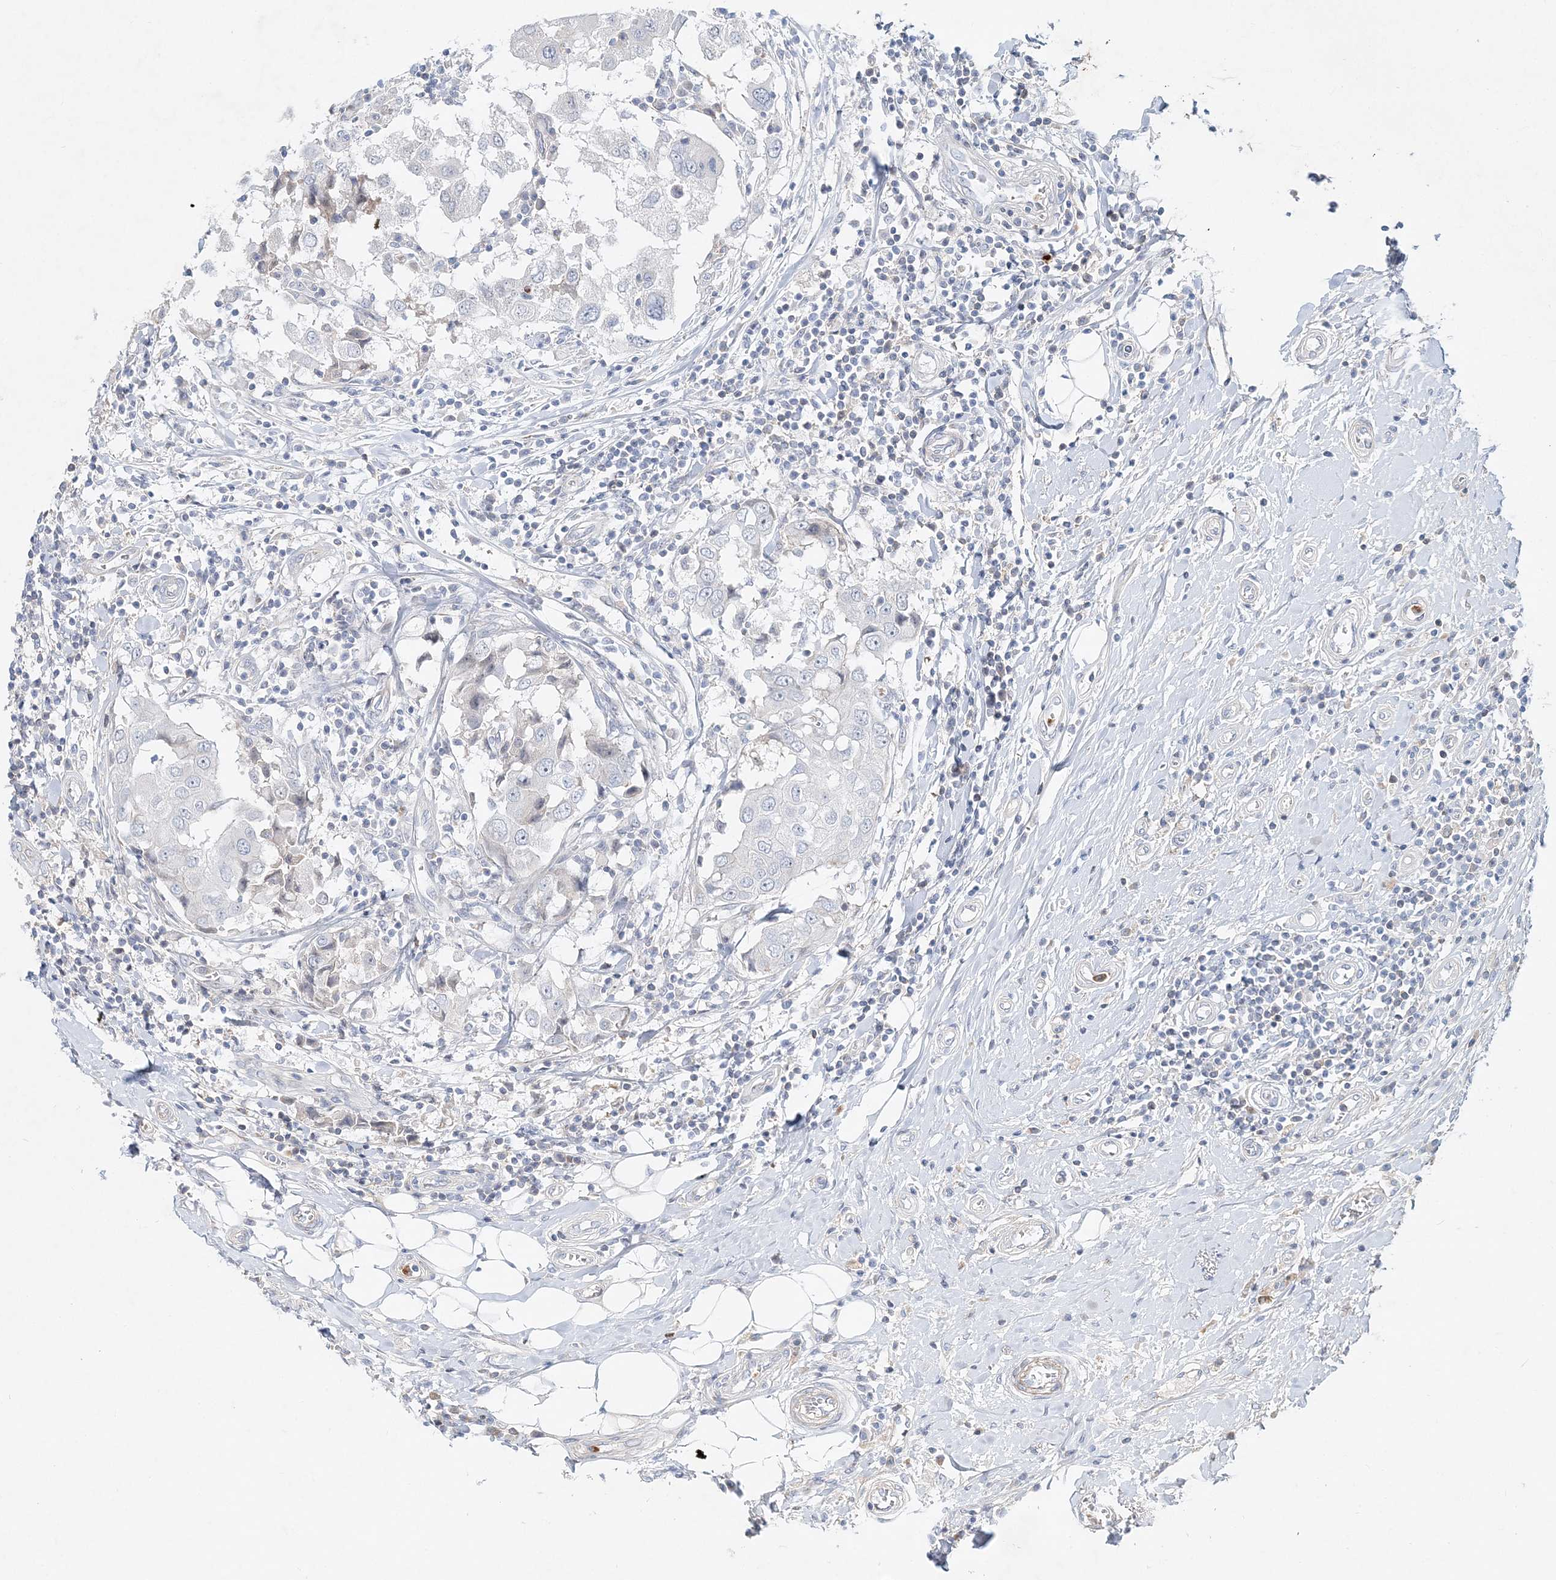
{"staining": {"intensity": "negative", "quantity": "none", "location": "none"}, "tissue": "breast cancer", "cell_type": "Tumor cells", "image_type": "cancer", "snomed": [{"axis": "morphology", "description": "Duct carcinoma"}, {"axis": "topography", "description": "Breast"}], "caption": "This is a micrograph of immunohistochemistry (IHC) staining of breast infiltrating ductal carcinoma, which shows no positivity in tumor cells. (Brightfield microscopy of DAB IHC at high magnification).", "gene": "DNAH5", "patient": {"sex": "female", "age": 27}}